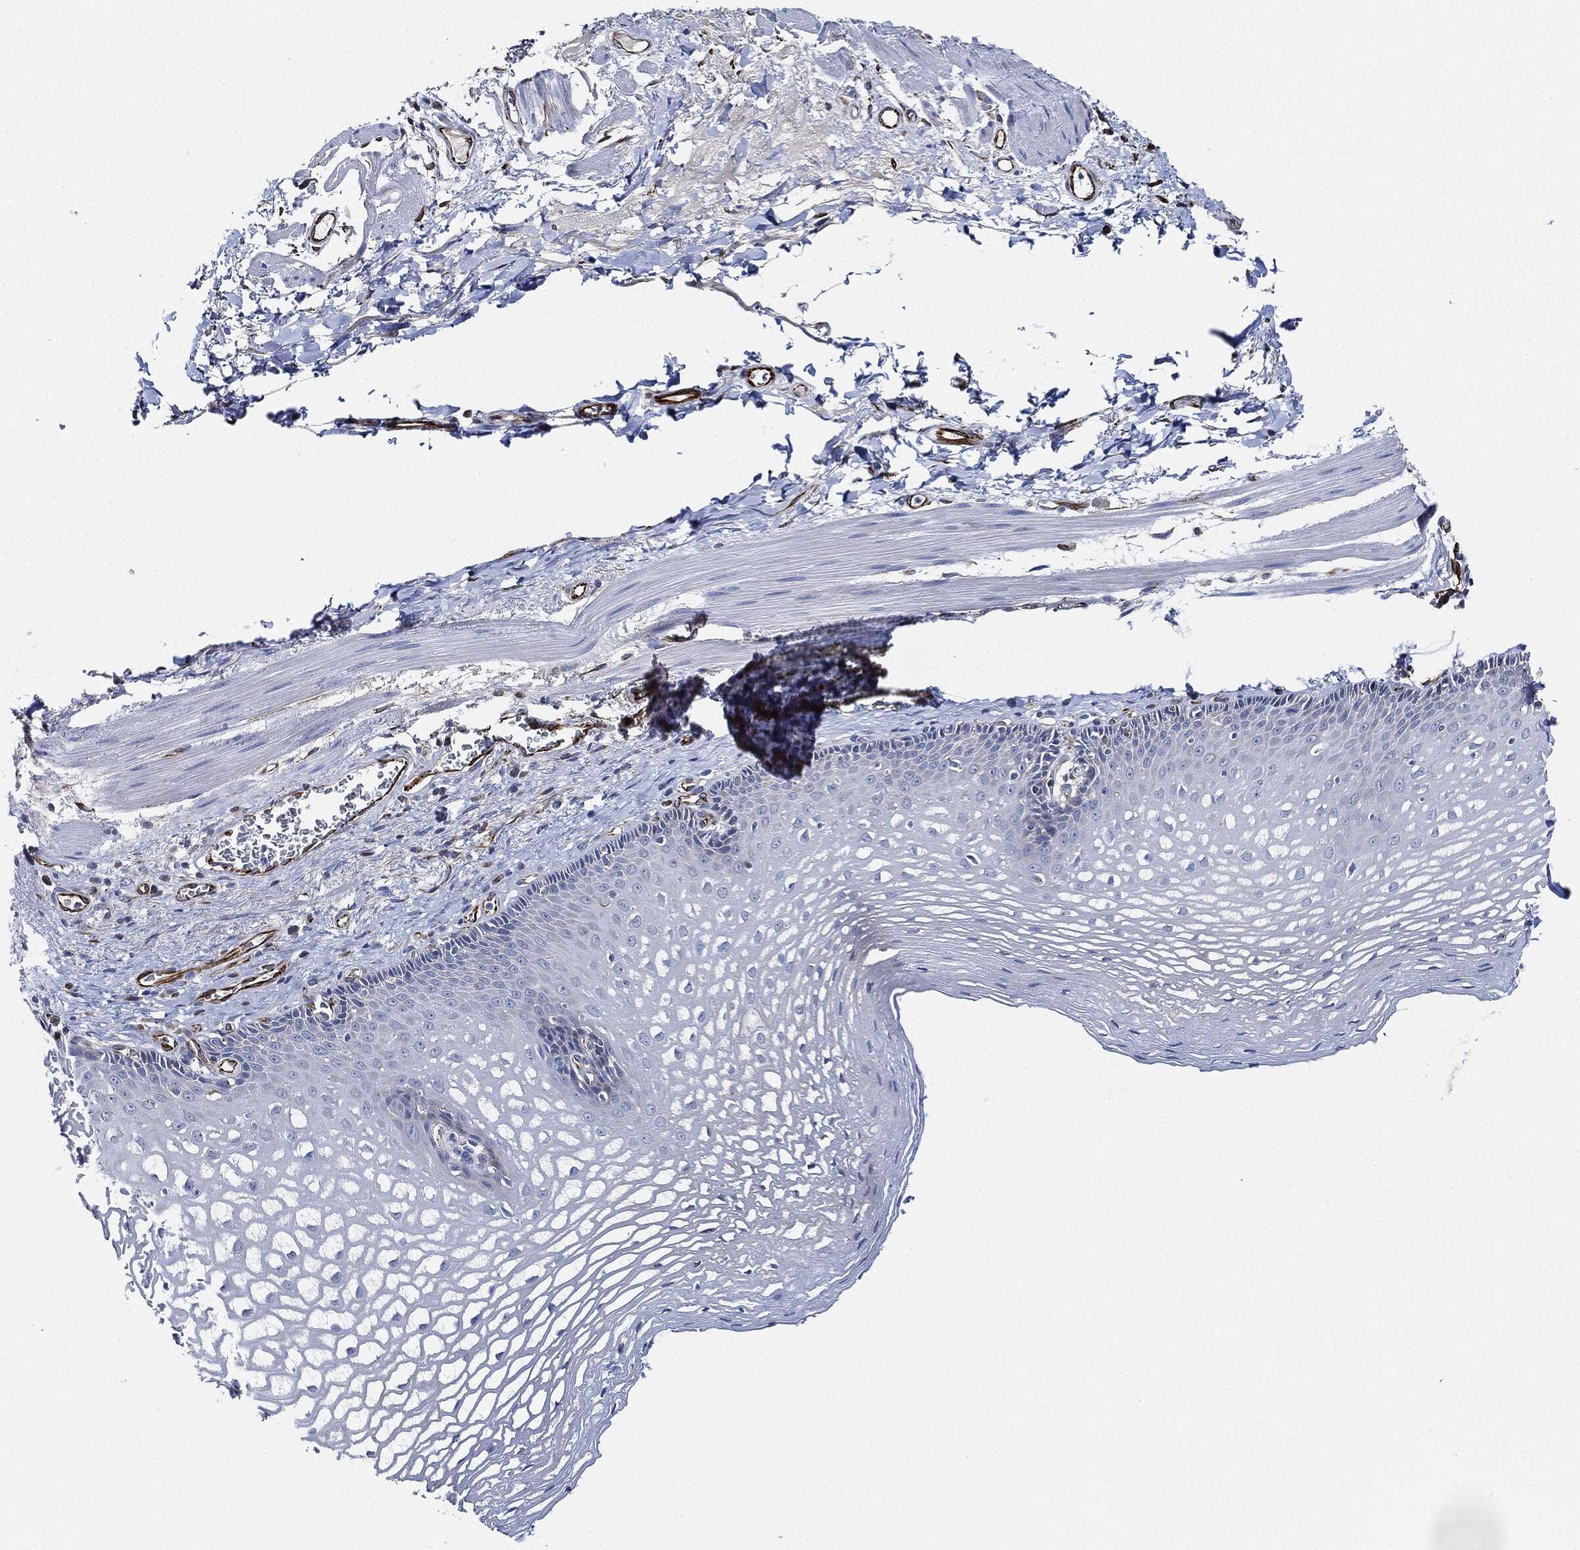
{"staining": {"intensity": "negative", "quantity": "none", "location": "none"}, "tissue": "esophagus", "cell_type": "Squamous epithelial cells", "image_type": "normal", "snomed": [{"axis": "morphology", "description": "Normal tissue, NOS"}, {"axis": "topography", "description": "Esophagus"}], "caption": "An IHC image of benign esophagus is shown. There is no staining in squamous epithelial cells of esophagus. (Stains: DAB immunohistochemistry (IHC) with hematoxylin counter stain, Microscopy: brightfield microscopy at high magnification).", "gene": "THSD1", "patient": {"sex": "male", "age": 76}}